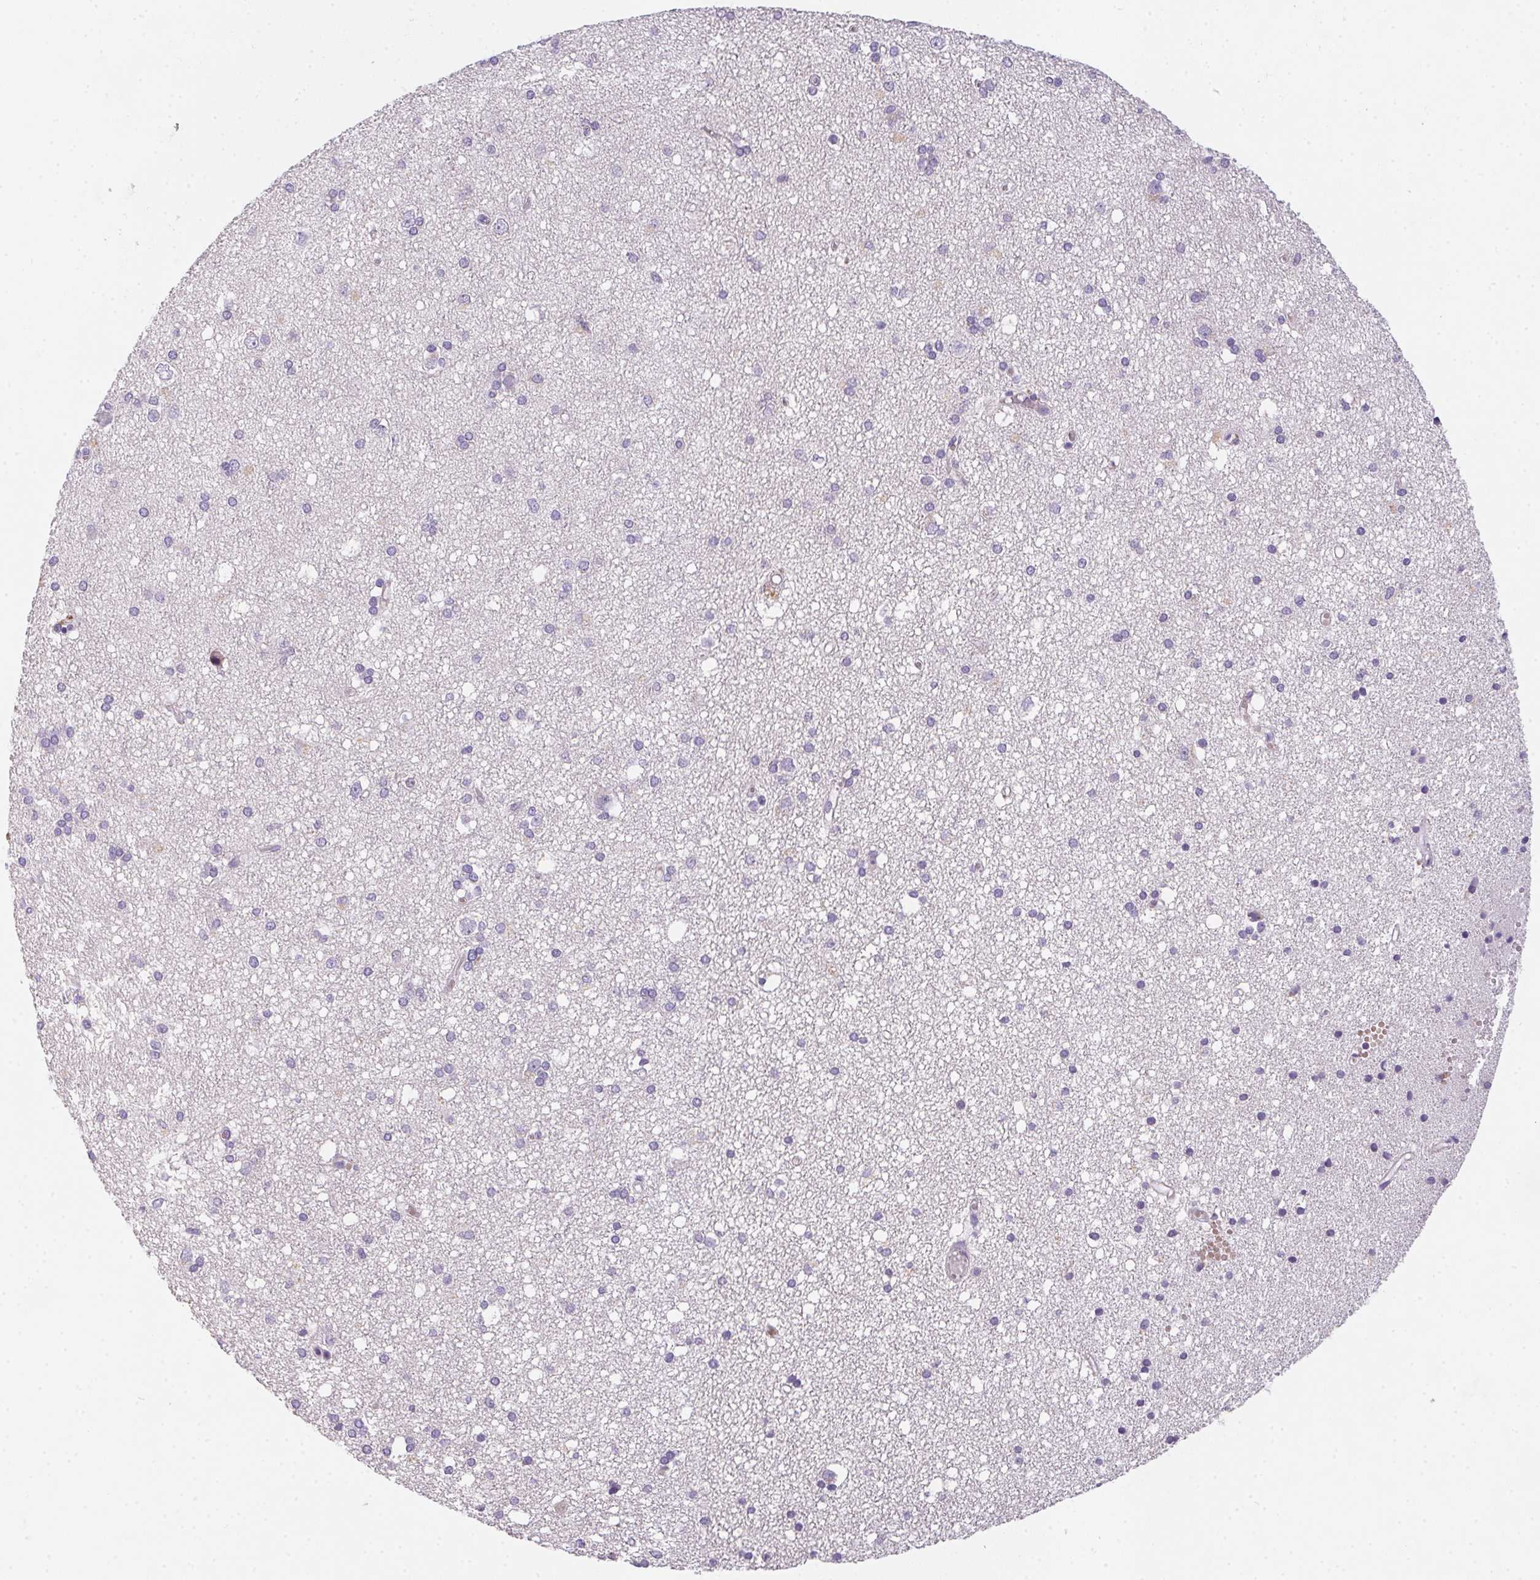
{"staining": {"intensity": "negative", "quantity": "none", "location": "none"}, "tissue": "cerebral cortex", "cell_type": "Endothelial cells", "image_type": "normal", "snomed": [{"axis": "morphology", "description": "Normal tissue, NOS"}, {"axis": "morphology", "description": "Glioma, malignant, High grade"}, {"axis": "topography", "description": "Cerebral cortex"}], "caption": "Endothelial cells show no significant expression in unremarkable cerebral cortex. (Brightfield microscopy of DAB IHC at high magnification).", "gene": "HELLS", "patient": {"sex": "male", "age": 71}}